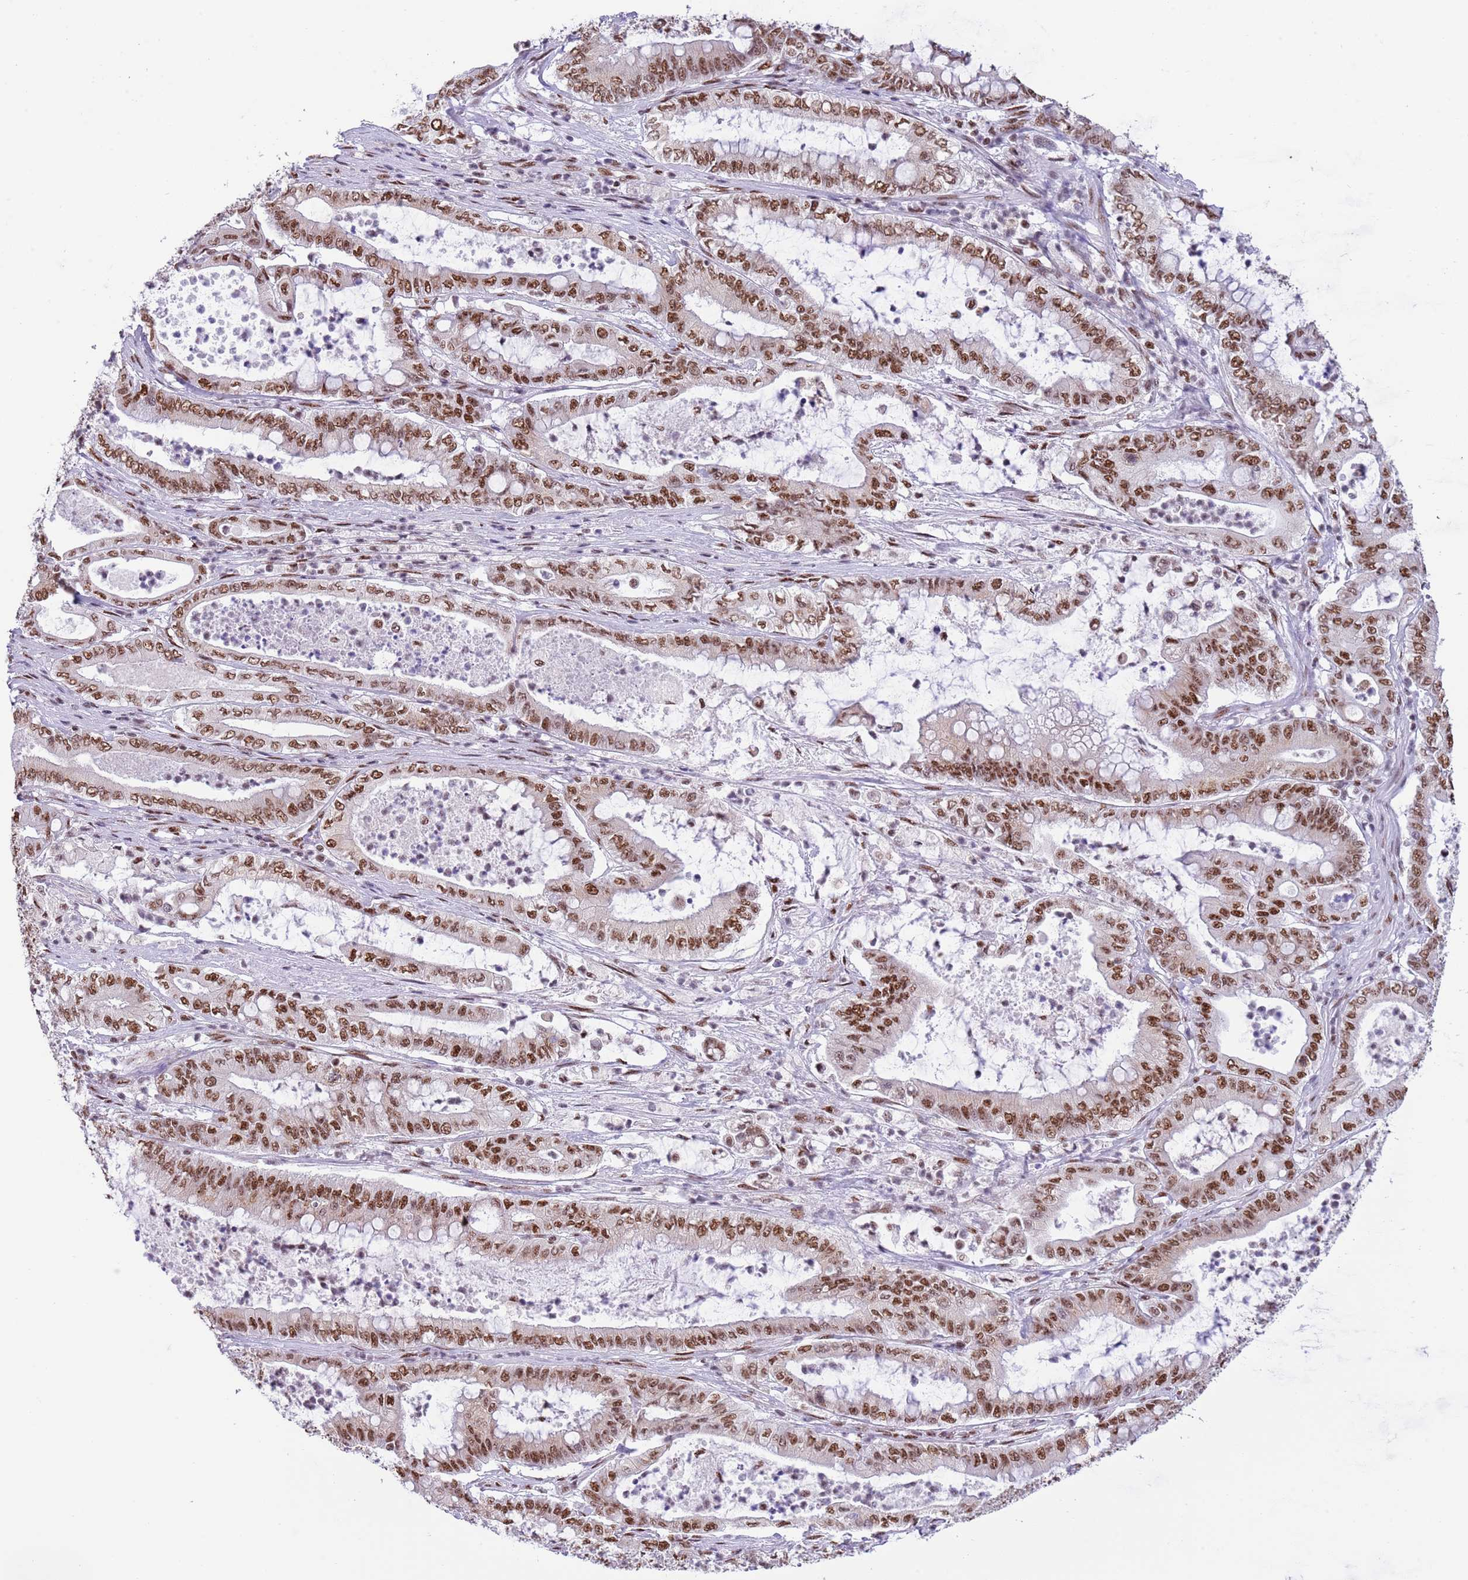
{"staining": {"intensity": "strong", "quantity": ">75%", "location": "nuclear"}, "tissue": "pancreatic cancer", "cell_type": "Tumor cells", "image_type": "cancer", "snomed": [{"axis": "morphology", "description": "Adenocarcinoma, NOS"}, {"axis": "topography", "description": "Pancreas"}], "caption": "Immunohistochemistry (IHC) image of human pancreatic cancer stained for a protein (brown), which demonstrates high levels of strong nuclear expression in about >75% of tumor cells.", "gene": "SF3A2", "patient": {"sex": "male", "age": 71}}